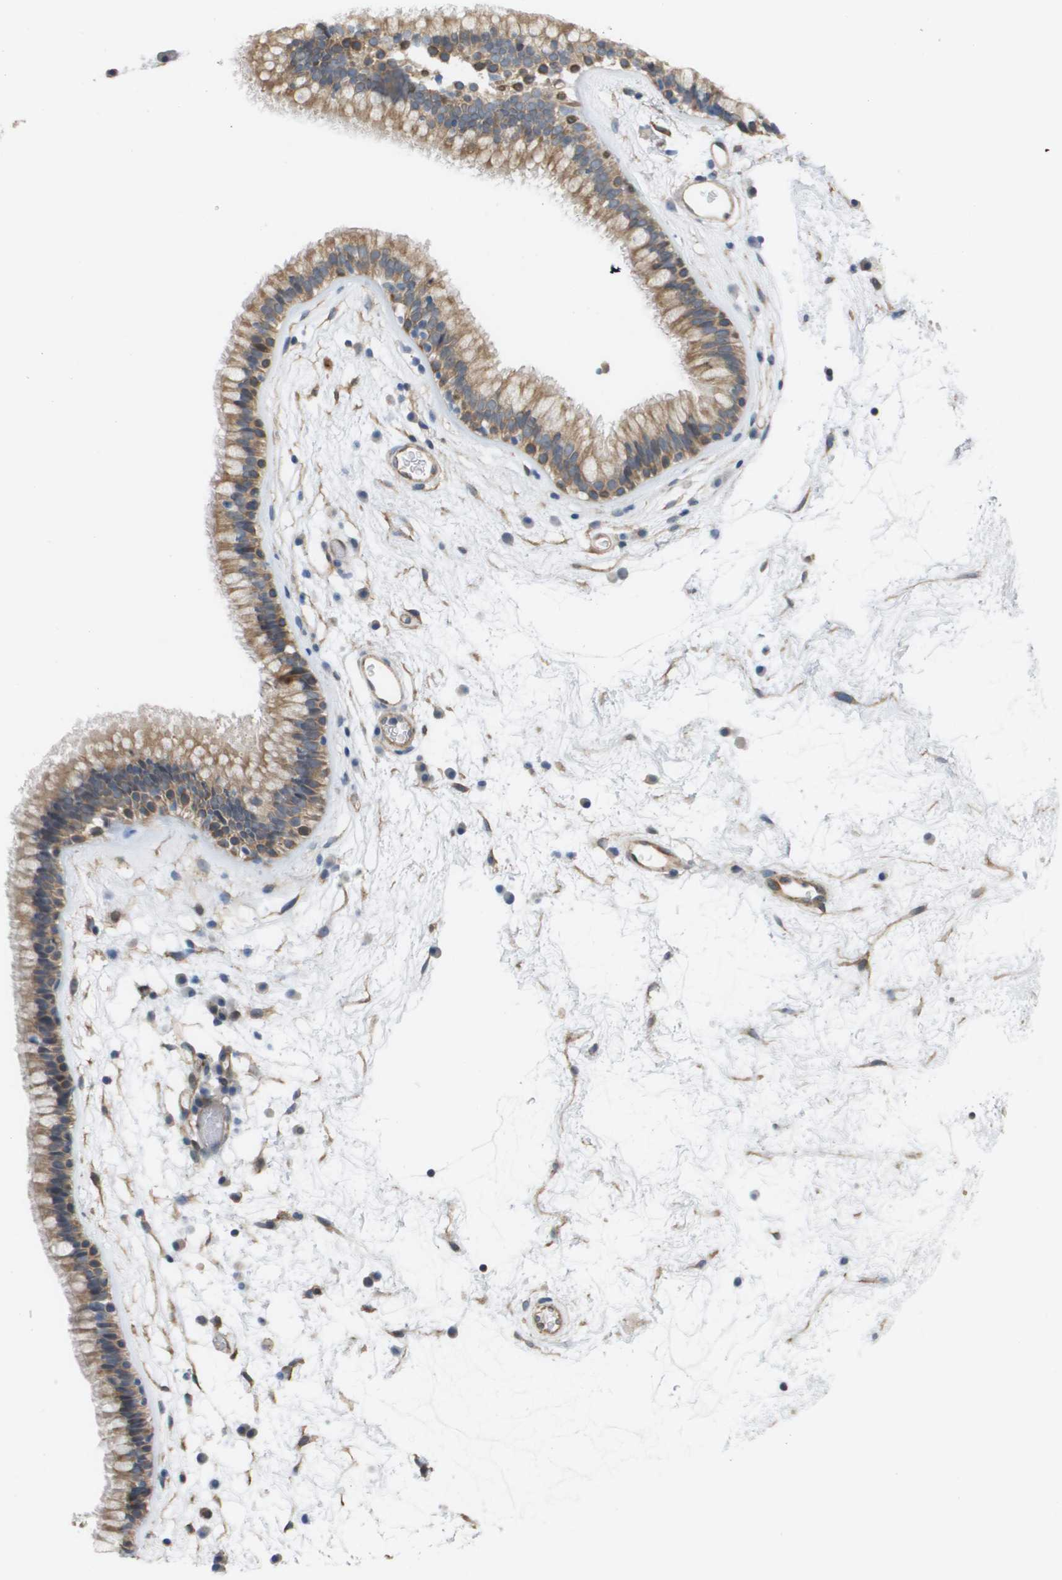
{"staining": {"intensity": "moderate", "quantity": ">75%", "location": "cytoplasmic/membranous"}, "tissue": "nasopharynx", "cell_type": "Respiratory epithelial cells", "image_type": "normal", "snomed": [{"axis": "morphology", "description": "Normal tissue, NOS"}, {"axis": "morphology", "description": "Inflammation, NOS"}, {"axis": "topography", "description": "Nasopharynx"}], "caption": "Nasopharynx stained with a protein marker demonstrates moderate staining in respiratory epithelial cells.", "gene": "MTARC2", "patient": {"sex": "male", "age": 48}}